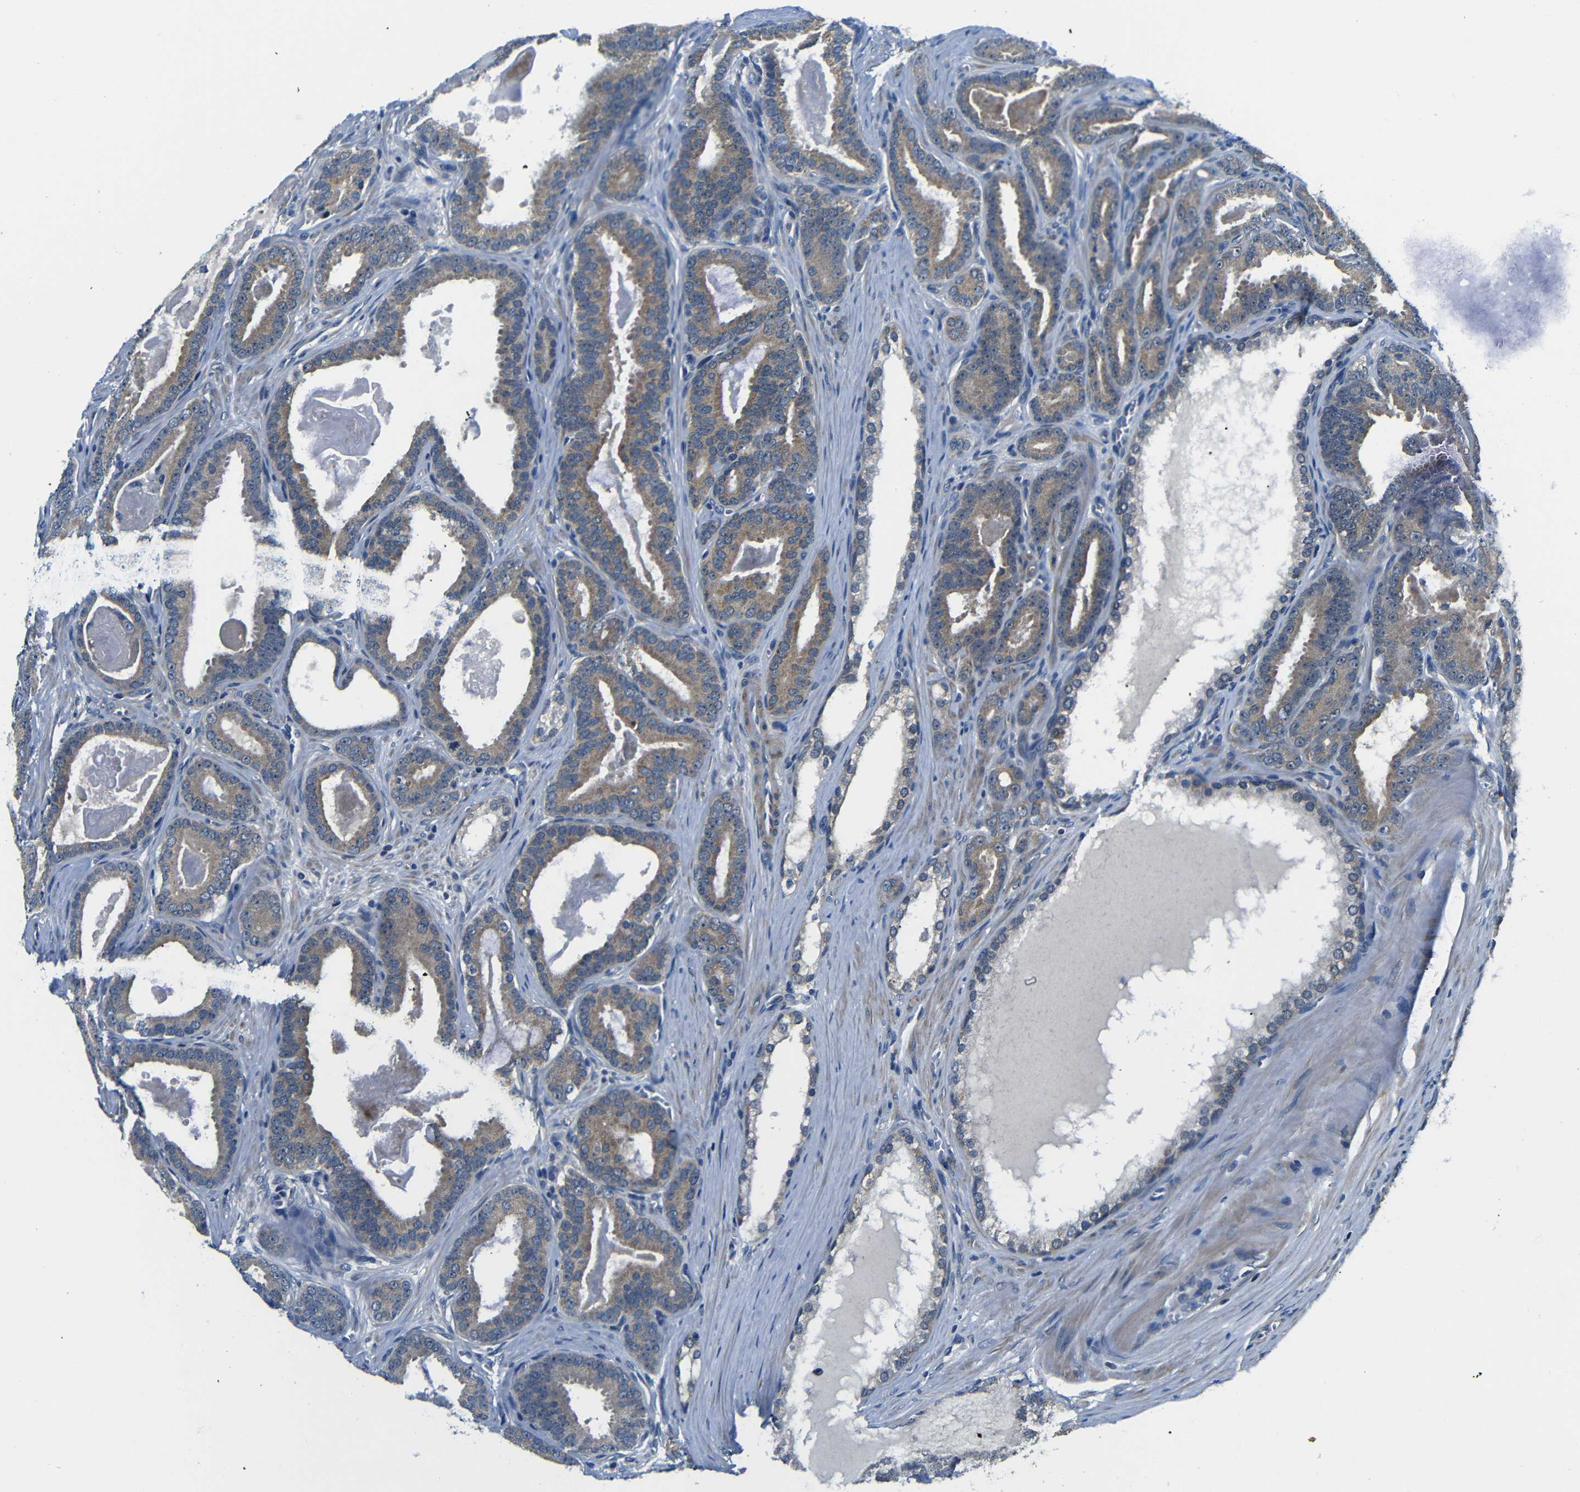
{"staining": {"intensity": "moderate", "quantity": ">75%", "location": "cytoplasmic/membranous"}, "tissue": "prostate cancer", "cell_type": "Tumor cells", "image_type": "cancer", "snomed": [{"axis": "morphology", "description": "Adenocarcinoma, High grade"}, {"axis": "topography", "description": "Prostate"}], "caption": "A high-resolution micrograph shows immunohistochemistry staining of prostate adenocarcinoma (high-grade), which displays moderate cytoplasmic/membranous staining in approximately >75% of tumor cells. (DAB (3,3'-diaminobenzidine) = brown stain, brightfield microscopy at high magnification).", "gene": "FKBP14", "patient": {"sex": "male", "age": 60}}